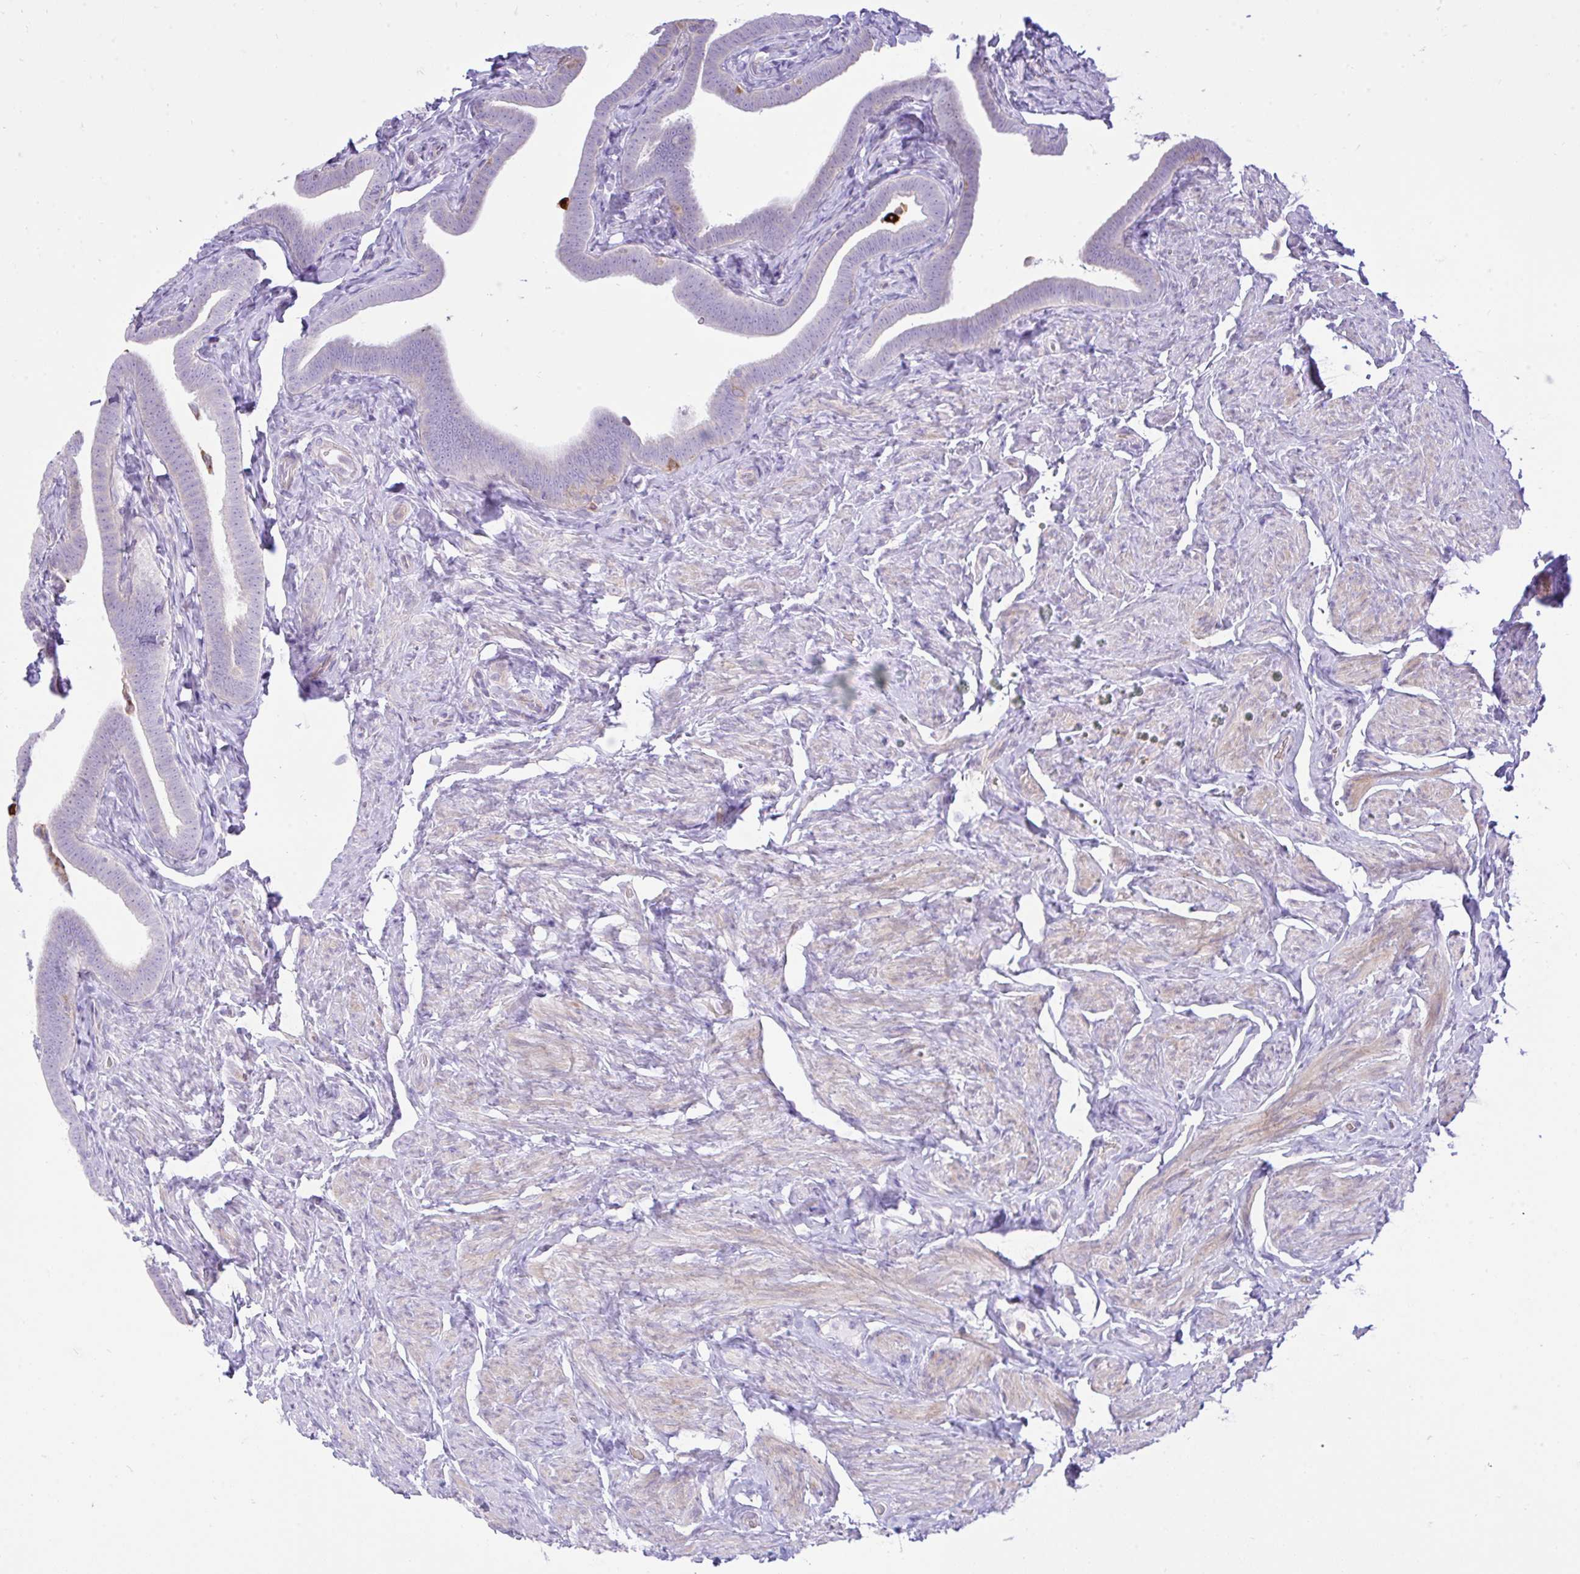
{"staining": {"intensity": "moderate", "quantity": "<25%", "location": "cytoplasmic/membranous"}, "tissue": "fallopian tube", "cell_type": "Glandular cells", "image_type": "normal", "snomed": [{"axis": "morphology", "description": "Normal tissue, NOS"}, {"axis": "topography", "description": "Fallopian tube"}], "caption": "Glandular cells exhibit low levels of moderate cytoplasmic/membranous staining in about <25% of cells in benign fallopian tube. (IHC, brightfield microscopy, high magnification).", "gene": "EEF1A1", "patient": {"sex": "female", "age": 69}}